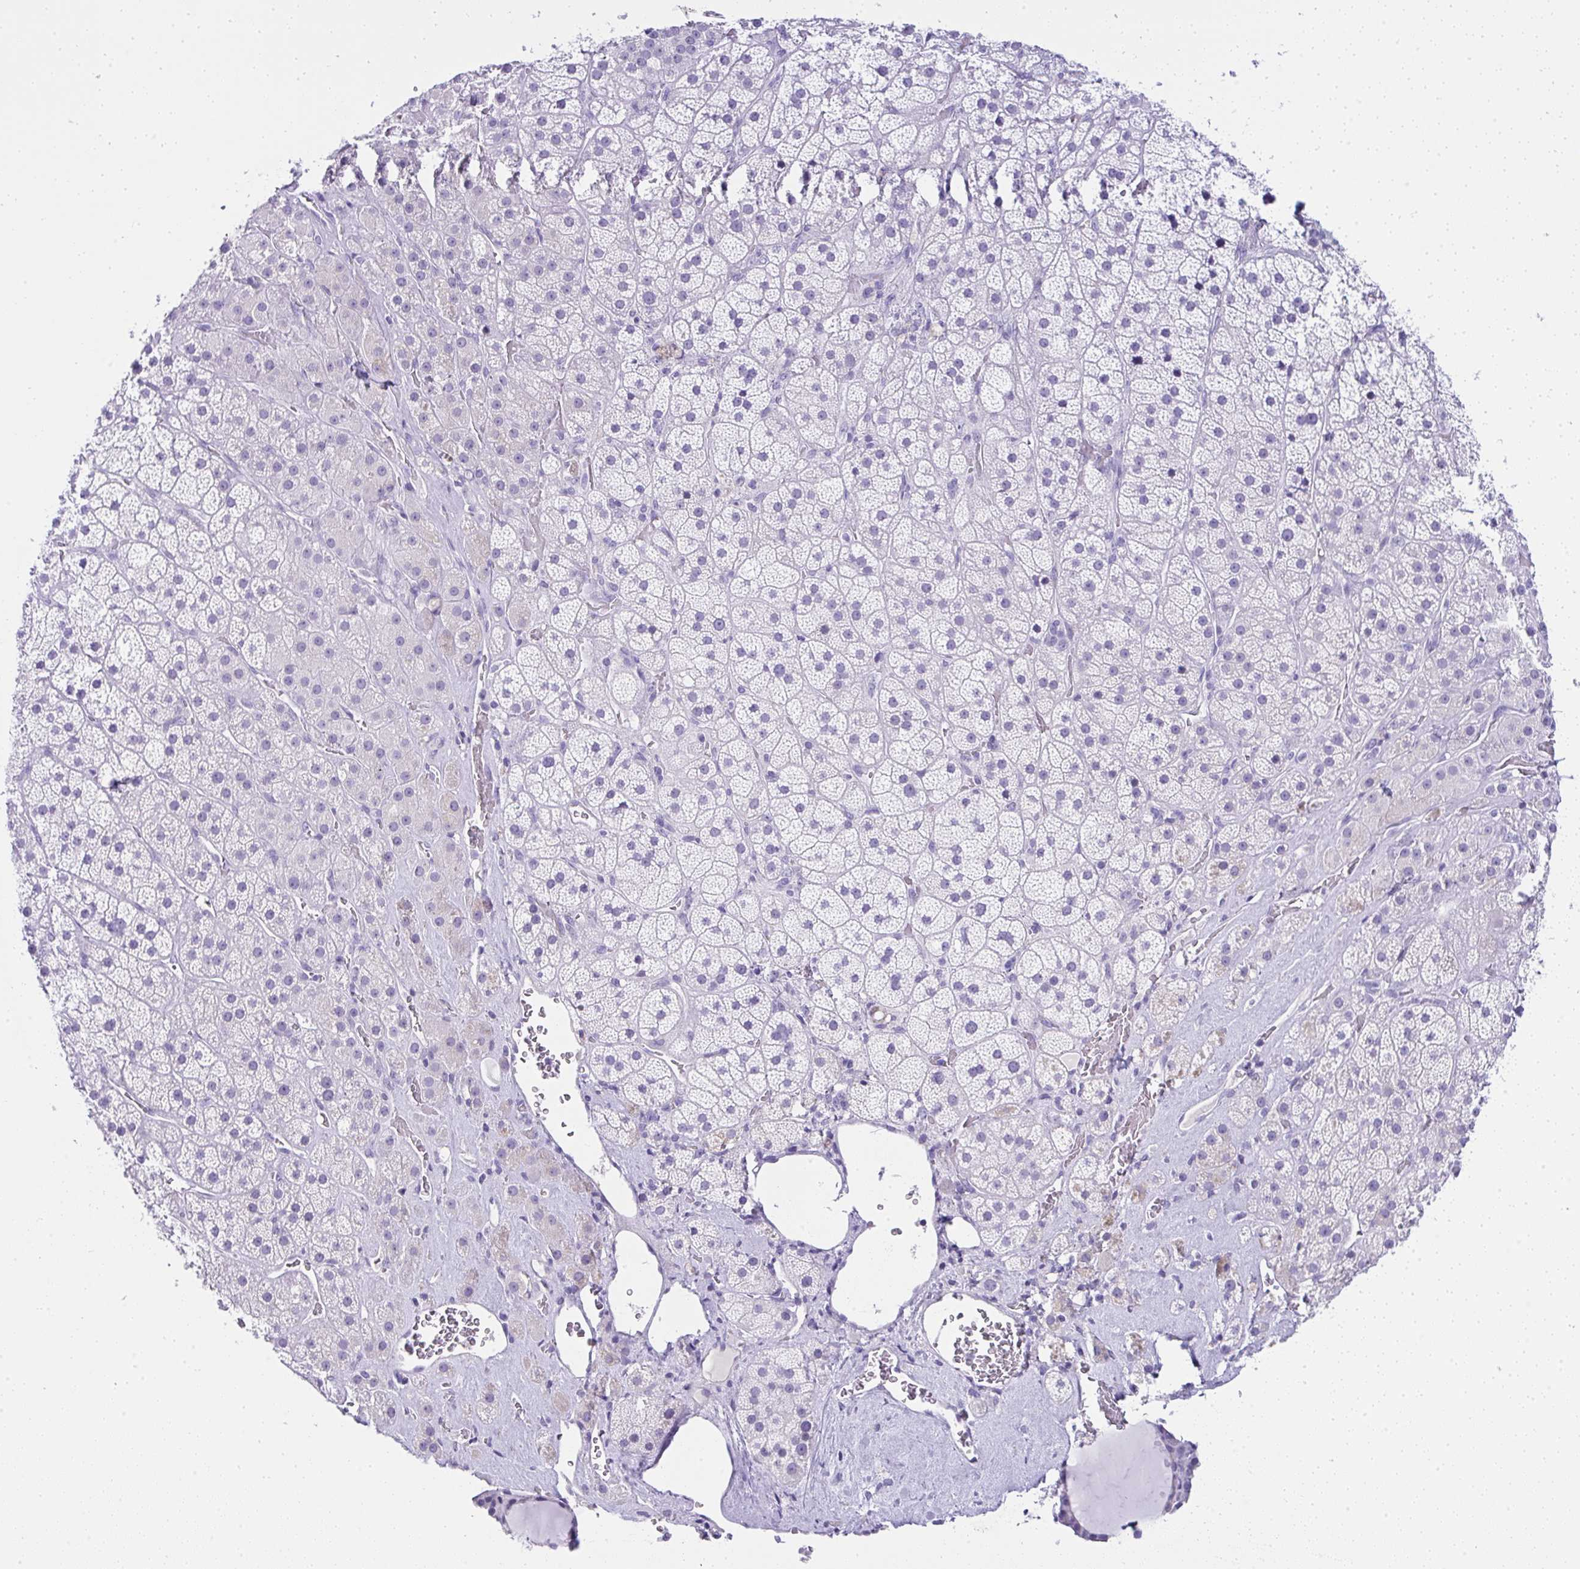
{"staining": {"intensity": "negative", "quantity": "none", "location": "none"}, "tissue": "adrenal gland", "cell_type": "Glandular cells", "image_type": "normal", "snomed": [{"axis": "morphology", "description": "Normal tissue, NOS"}, {"axis": "topography", "description": "Adrenal gland"}], "caption": "Immunohistochemistry micrograph of benign adrenal gland stained for a protein (brown), which shows no positivity in glandular cells.", "gene": "RNF183", "patient": {"sex": "male", "age": 57}}